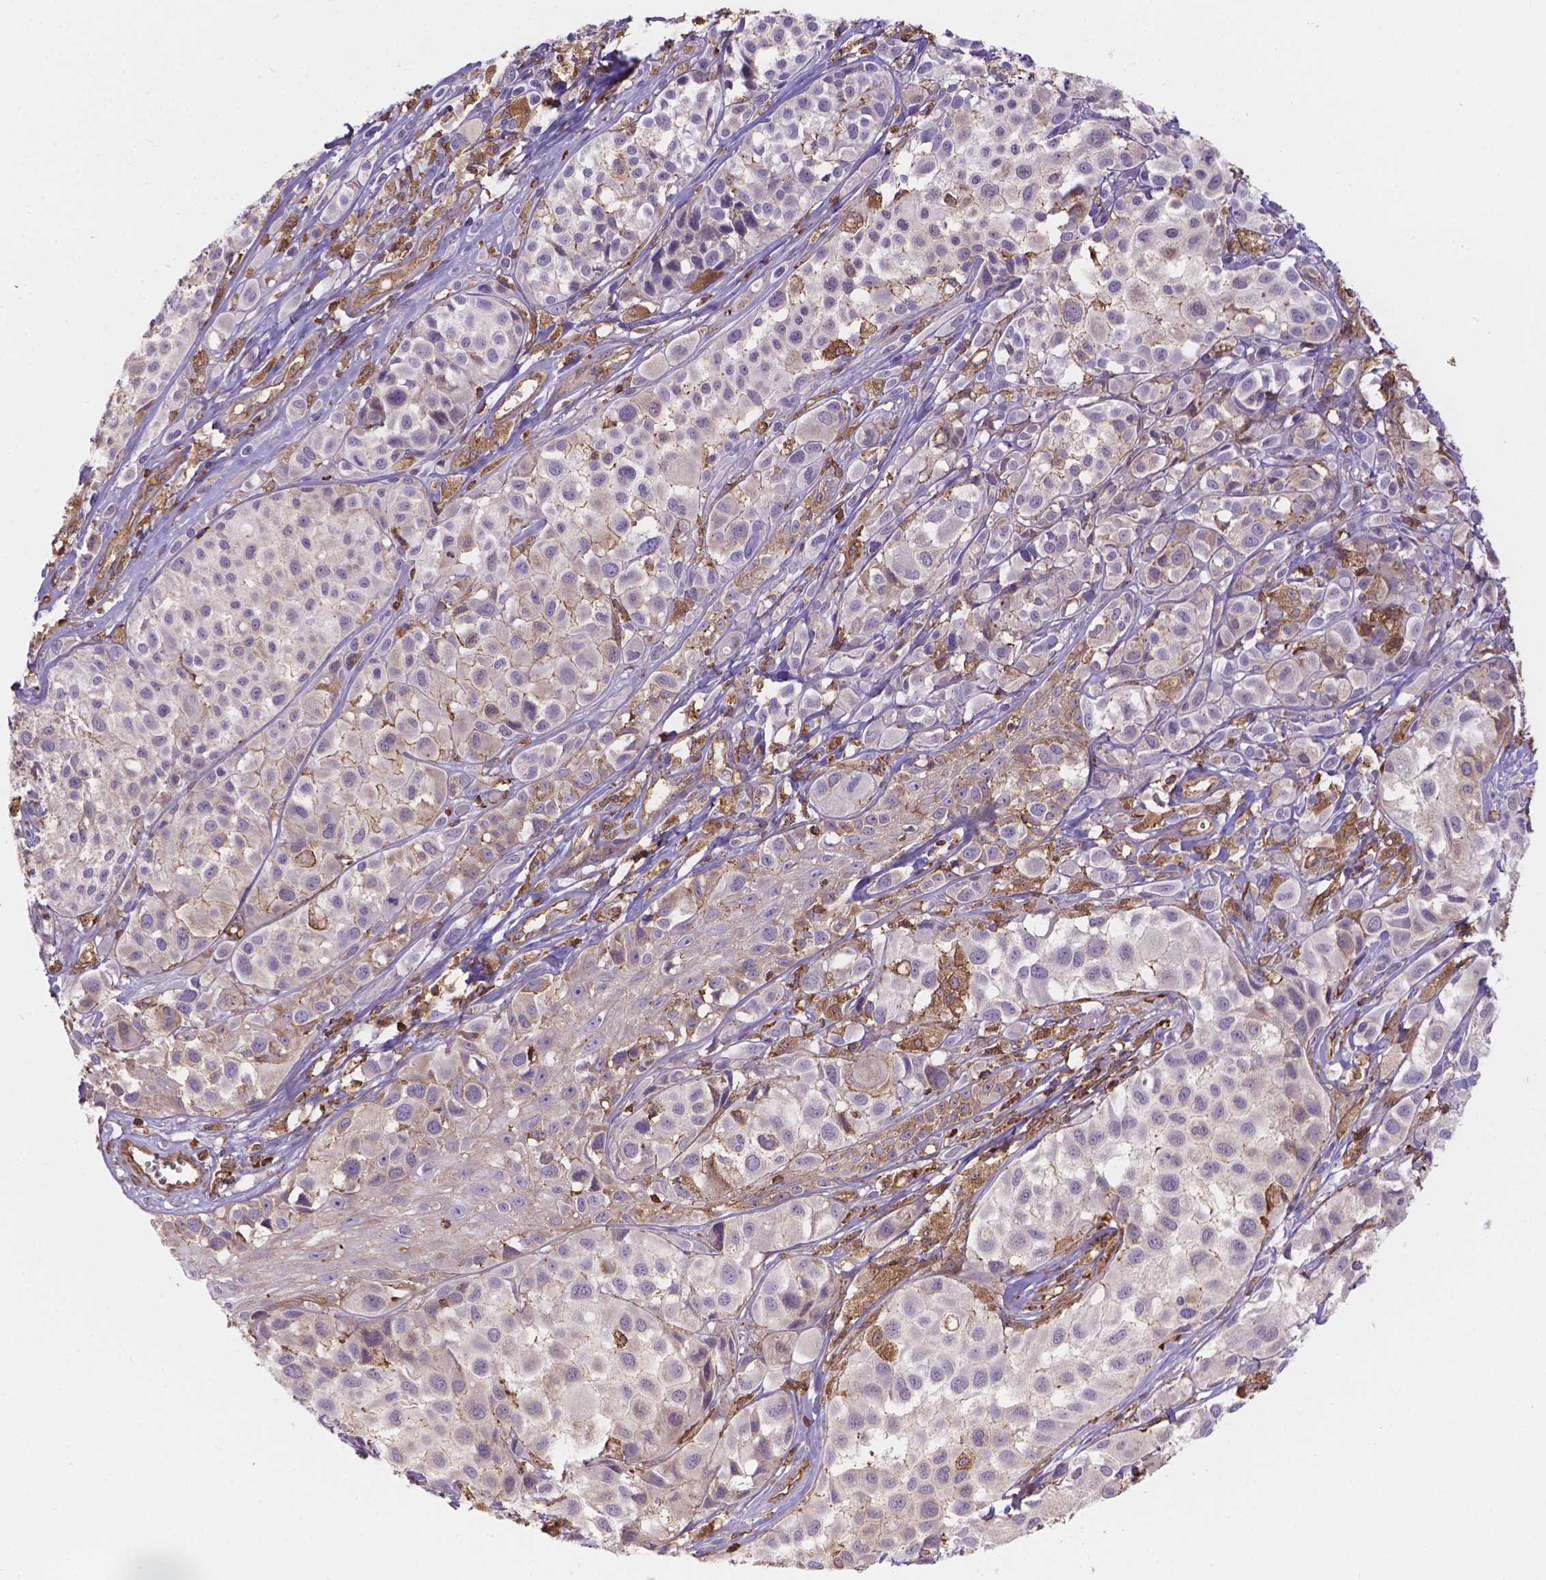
{"staining": {"intensity": "moderate", "quantity": "<25%", "location": "cytoplasmic/membranous"}, "tissue": "melanoma", "cell_type": "Tumor cells", "image_type": "cancer", "snomed": [{"axis": "morphology", "description": "Malignant melanoma, NOS"}, {"axis": "topography", "description": "Skin"}], "caption": "IHC micrograph of human malignant melanoma stained for a protein (brown), which exhibits low levels of moderate cytoplasmic/membranous staining in about <25% of tumor cells.", "gene": "DMWD", "patient": {"sex": "male", "age": 77}}